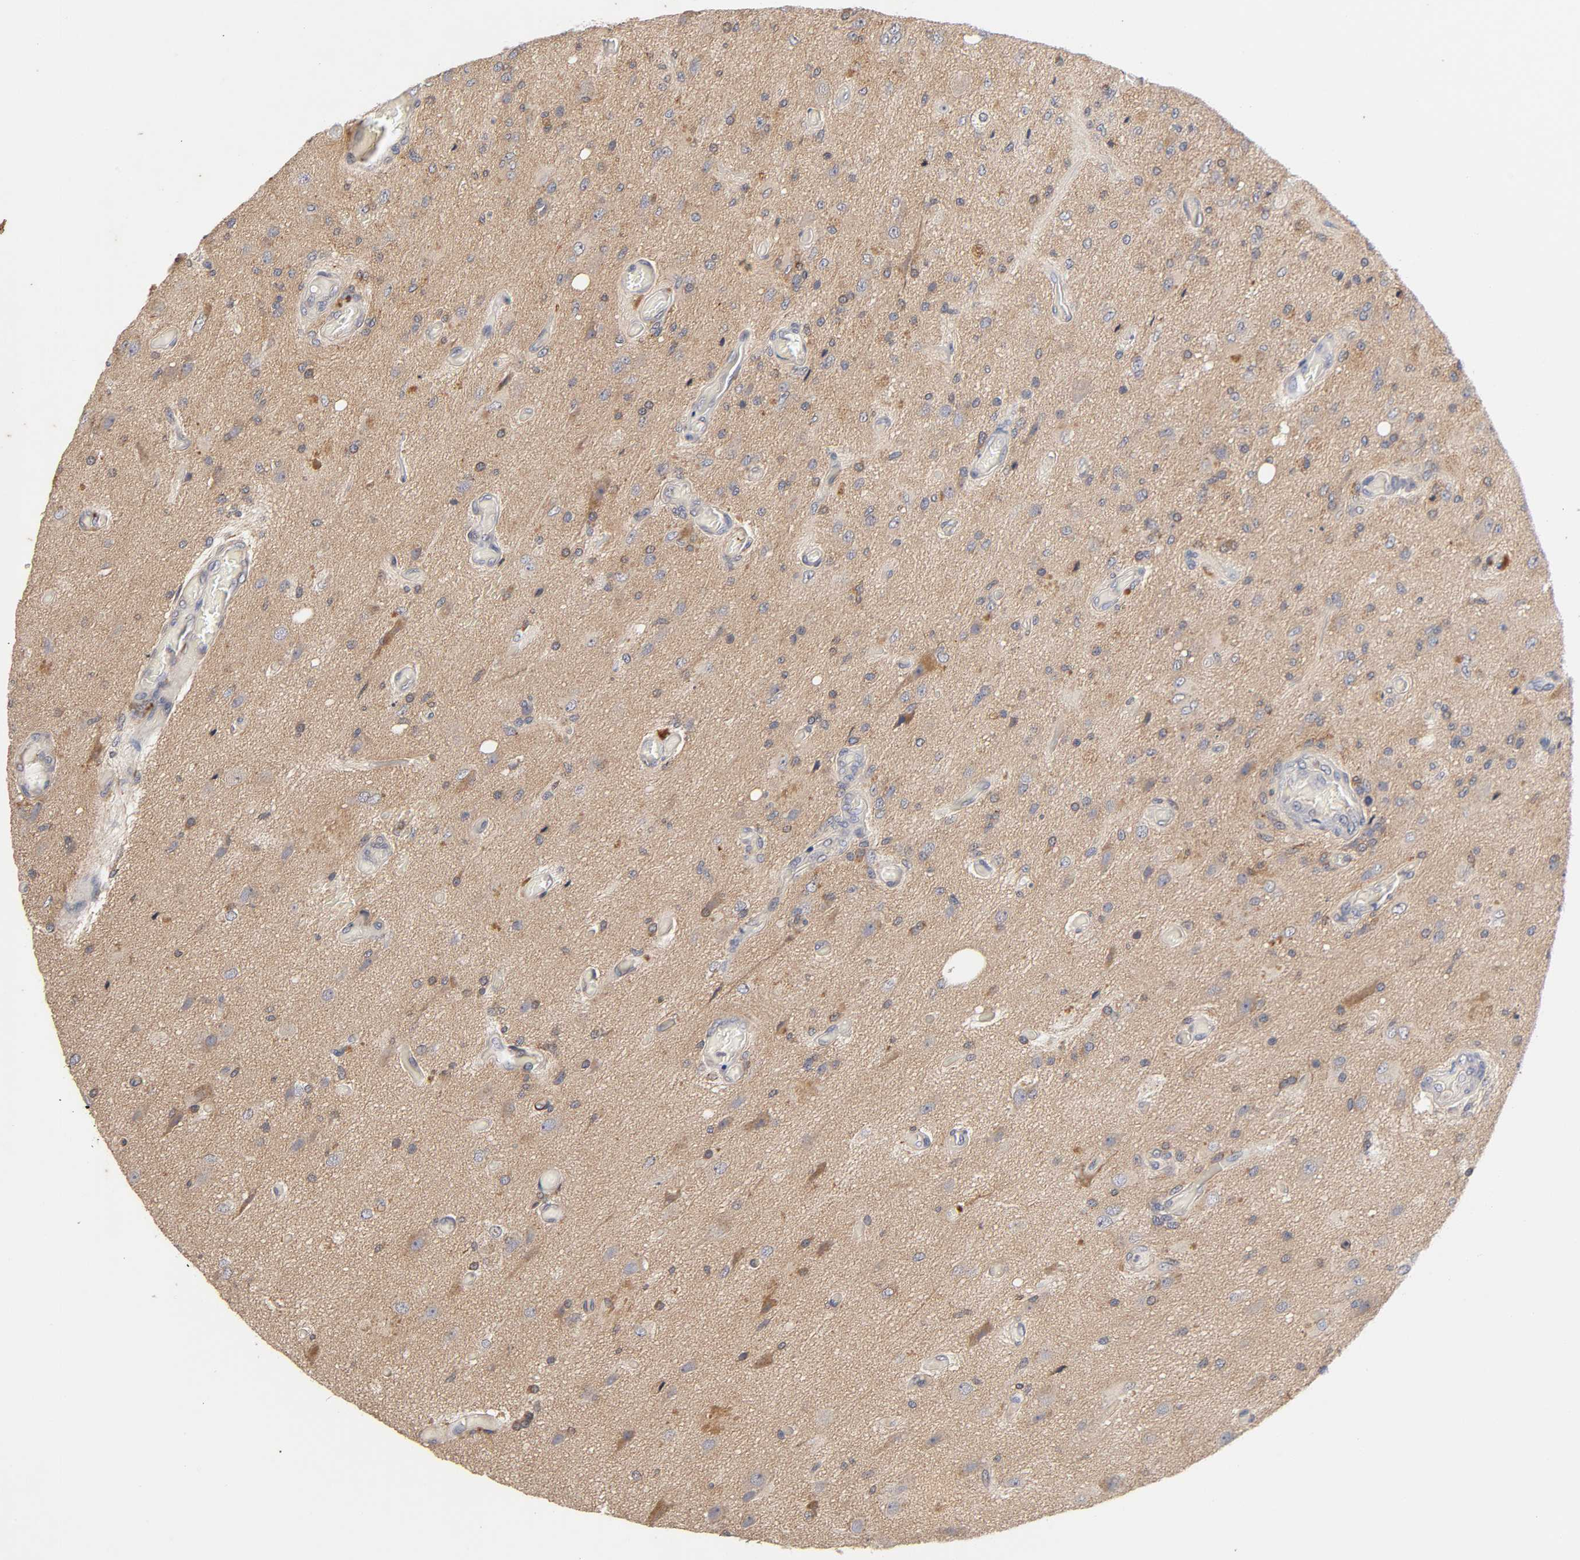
{"staining": {"intensity": "moderate", "quantity": "25%-75%", "location": "cytoplasmic/membranous"}, "tissue": "glioma", "cell_type": "Tumor cells", "image_type": "cancer", "snomed": [{"axis": "morphology", "description": "Normal tissue, NOS"}, {"axis": "morphology", "description": "Glioma, malignant, High grade"}, {"axis": "topography", "description": "Cerebral cortex"}], "caption": "High-grade glioma (malignant) stained for a protein displays moderate cytoplasmic/membranous positivity in tumor cells.", "gene": "CXADR", "patient": {"sex": "male", "age": 77}}